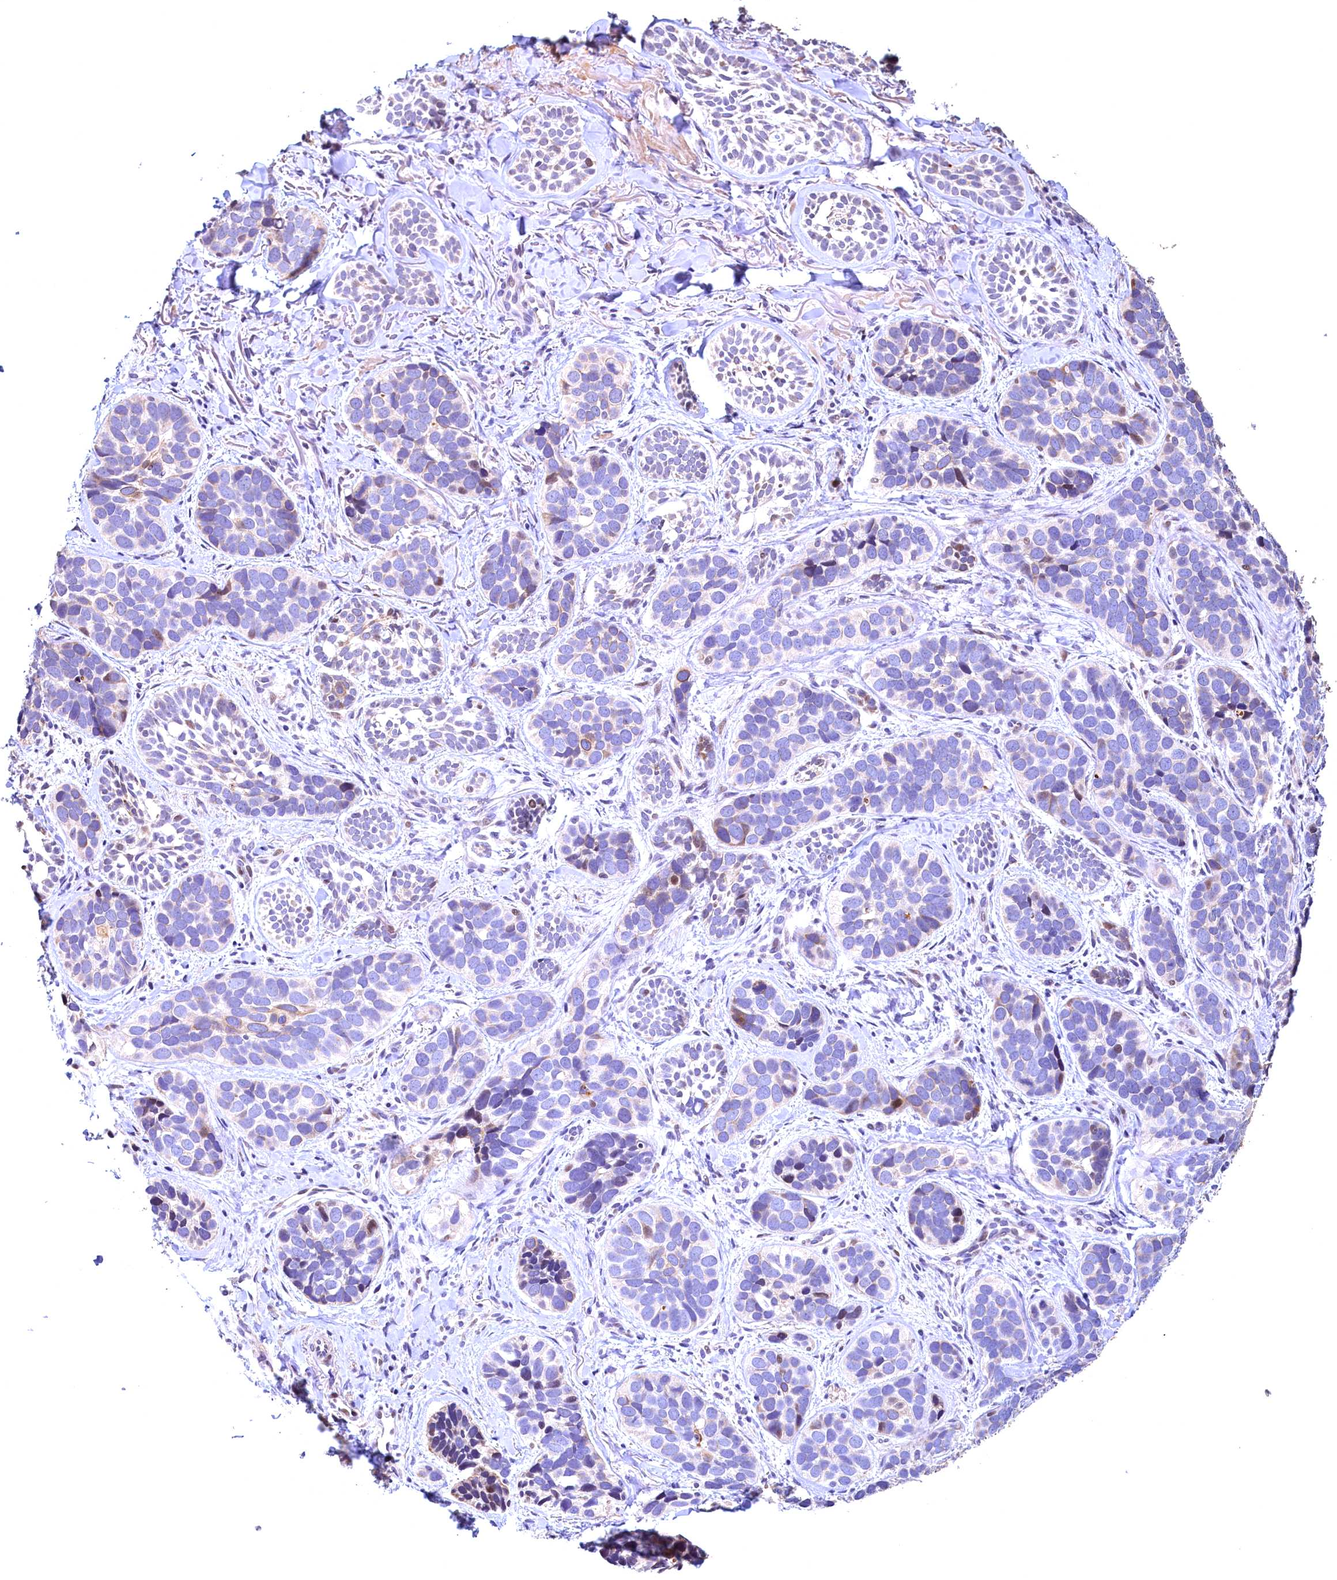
{"staining": {"intensity": "weak", "quantity": "<25%", "location": "cytoplasmic/membranous"}, "tissue": "skin cancer", "cell_type": "Tumor cells", "image_type": "cancer", "snomed": [{"axis": "morphology", "description": "Basal cell carcinoma"}, {"axis": "topography", "description": "Skin"}], "caption": "Tumor cells are negative for brown protein staining in basal cell carcinoma (skin).", "gene": "LATS2", "patient": {"sex": "male", "age": 71}}